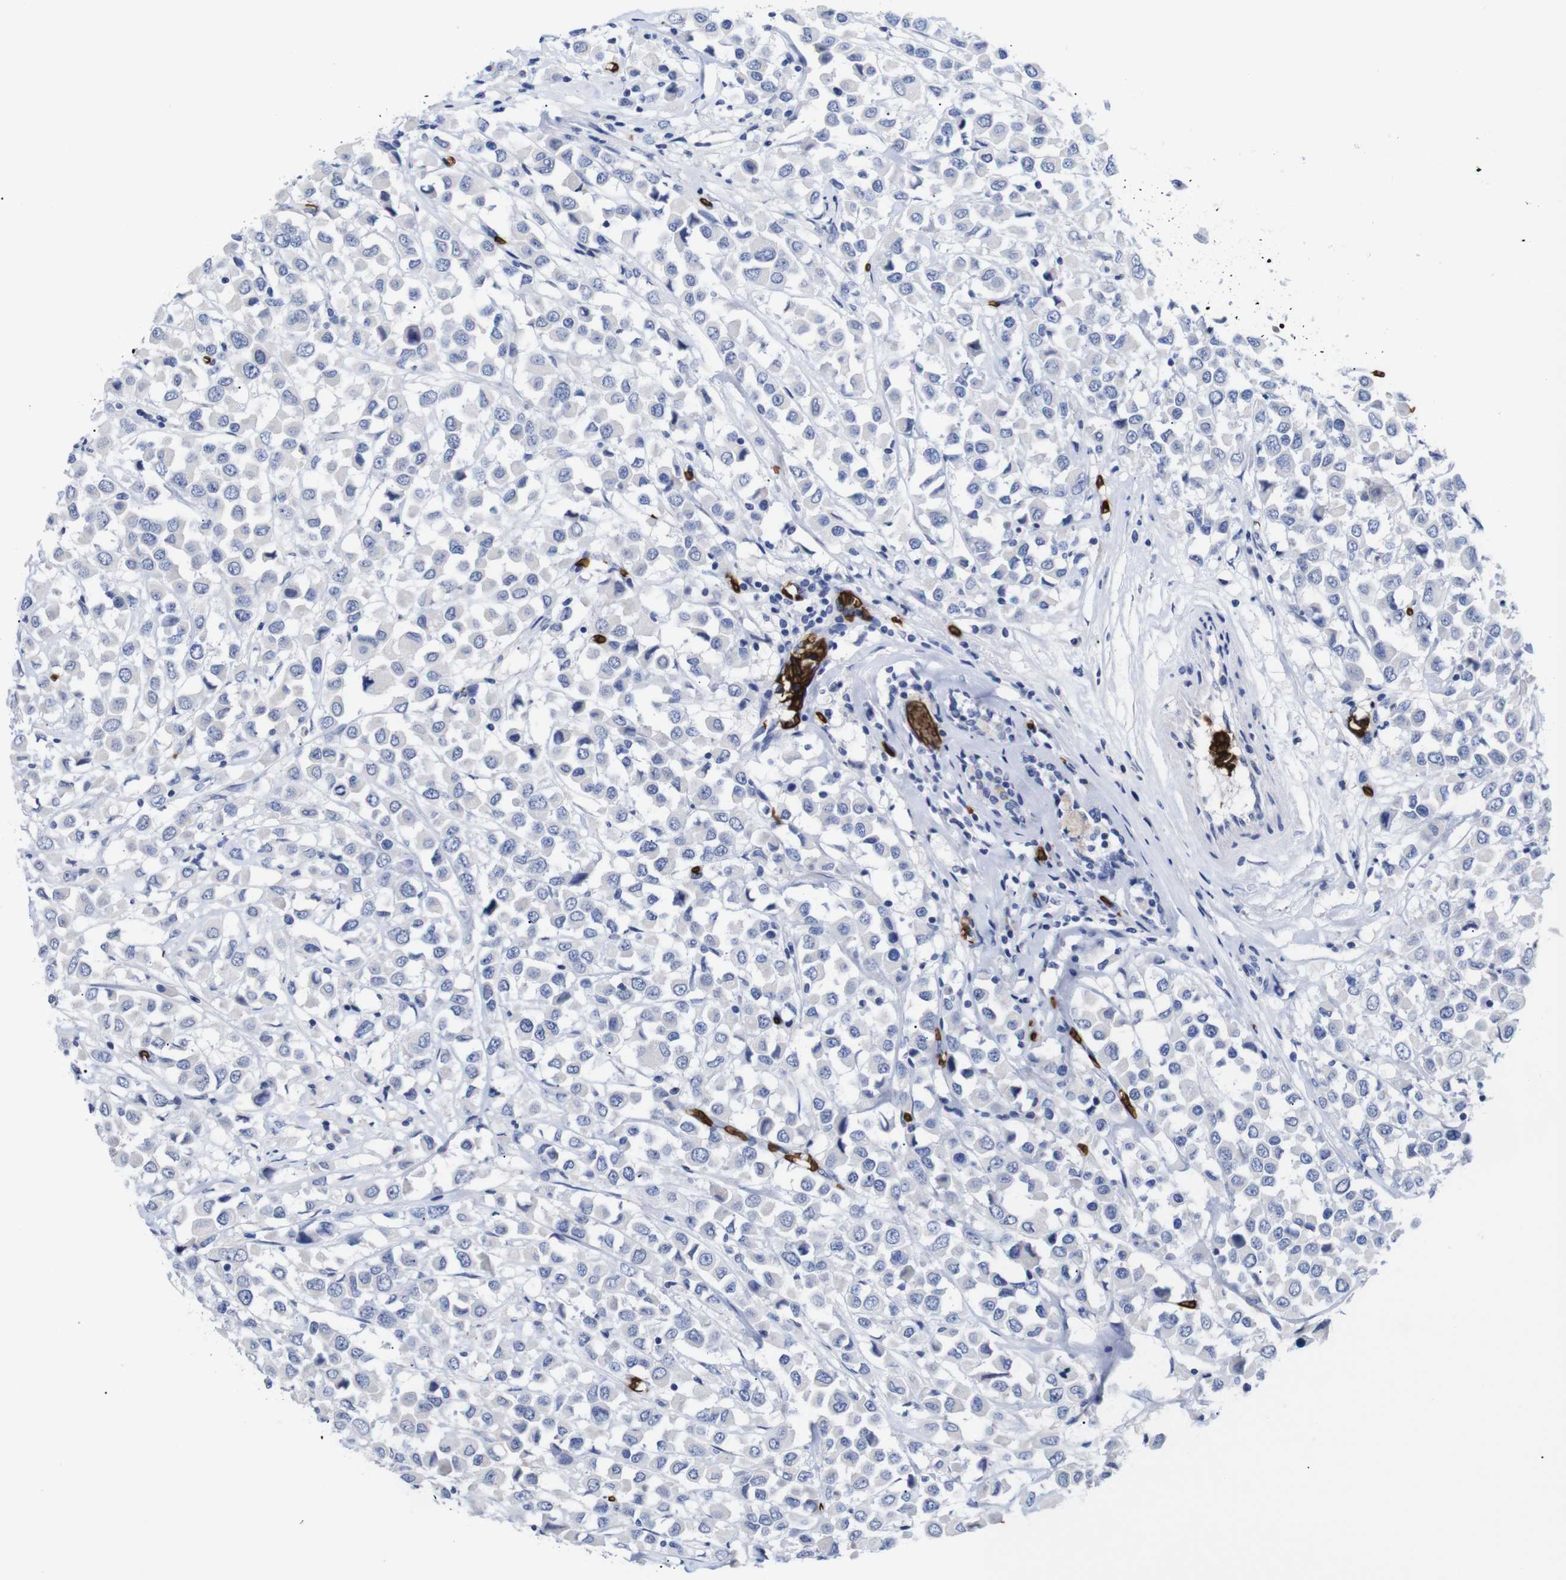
{"staining": {"intensity": "negative", "quantity": "none", "location": "none"}, "tissue": "breast cancer", "cell_type": "Tumor cells", "image_type": "cancer", "snomed": [{"axis": "morphology", "description": "Duct carcinoma"}, {"axis": "topography", "description": "Breast"}], "caption": "Immunohistochemical staining of human breast cancer reveals no significant staining in tumor cells.", "gene": "S1PR2", "patient": {"sex": "female", "age": 61}}